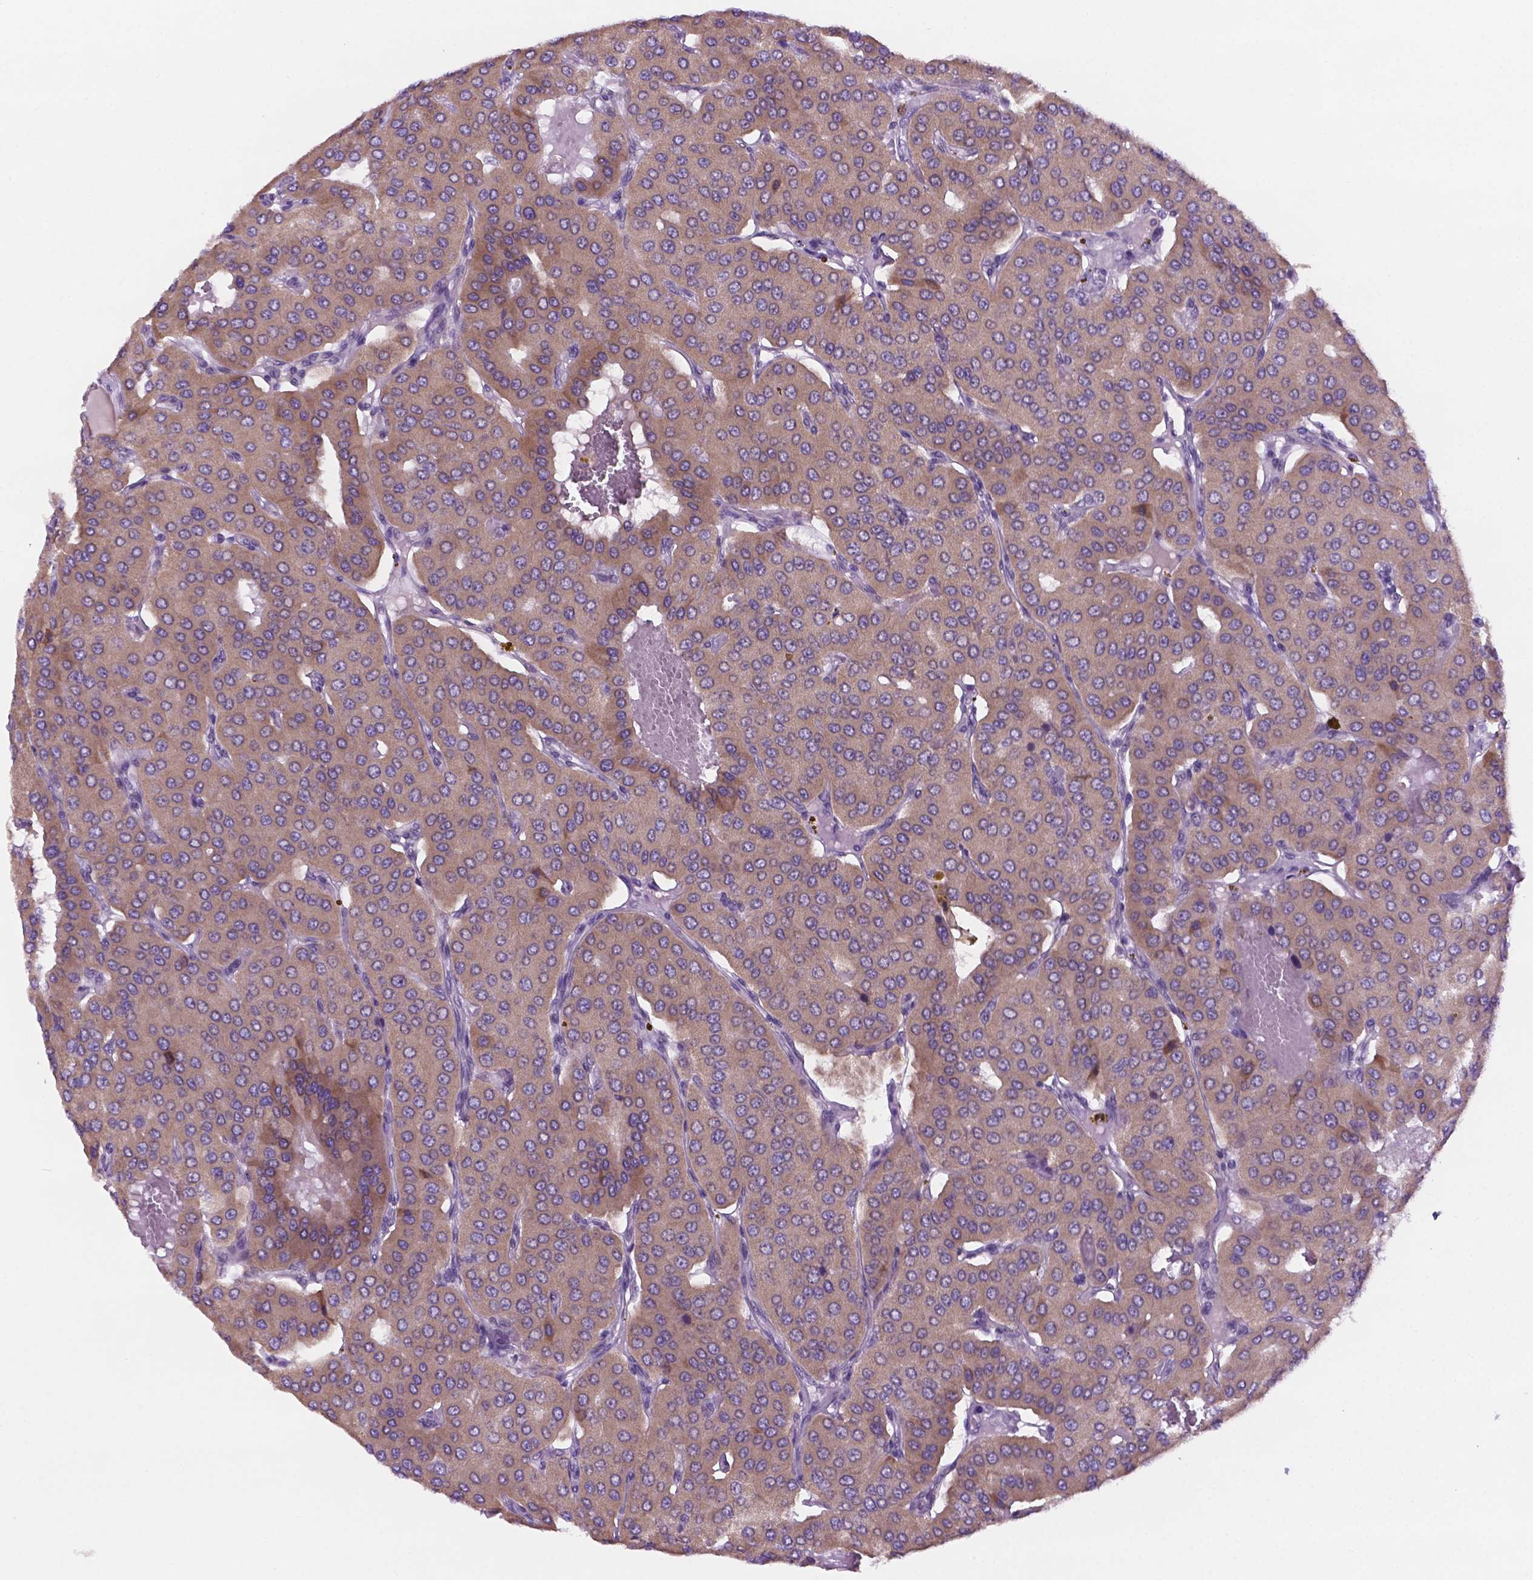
{"staining": {"intensity": "weak", "quantity": ">75%", "location": "cytoplasmic/membranous"}, "tissue": "parathyroid gland", "cell_type": "Glandular cells", "image_type": "normal", "snomed": [{"axis": "morphology", "description": "Normal tissue, NOS"}, {"axis": "morphology", "description": "Adenoma, NOS"}, {"axis": "topography", "description": "Parathyroid gland"}], "caption": "Glandular cells show weak cytoplasmic/membranous expression in about >75% of cells in normal parathyroid gland.", "gene": "C18orf21", "patient": {"sex": "female", "age": 86}}